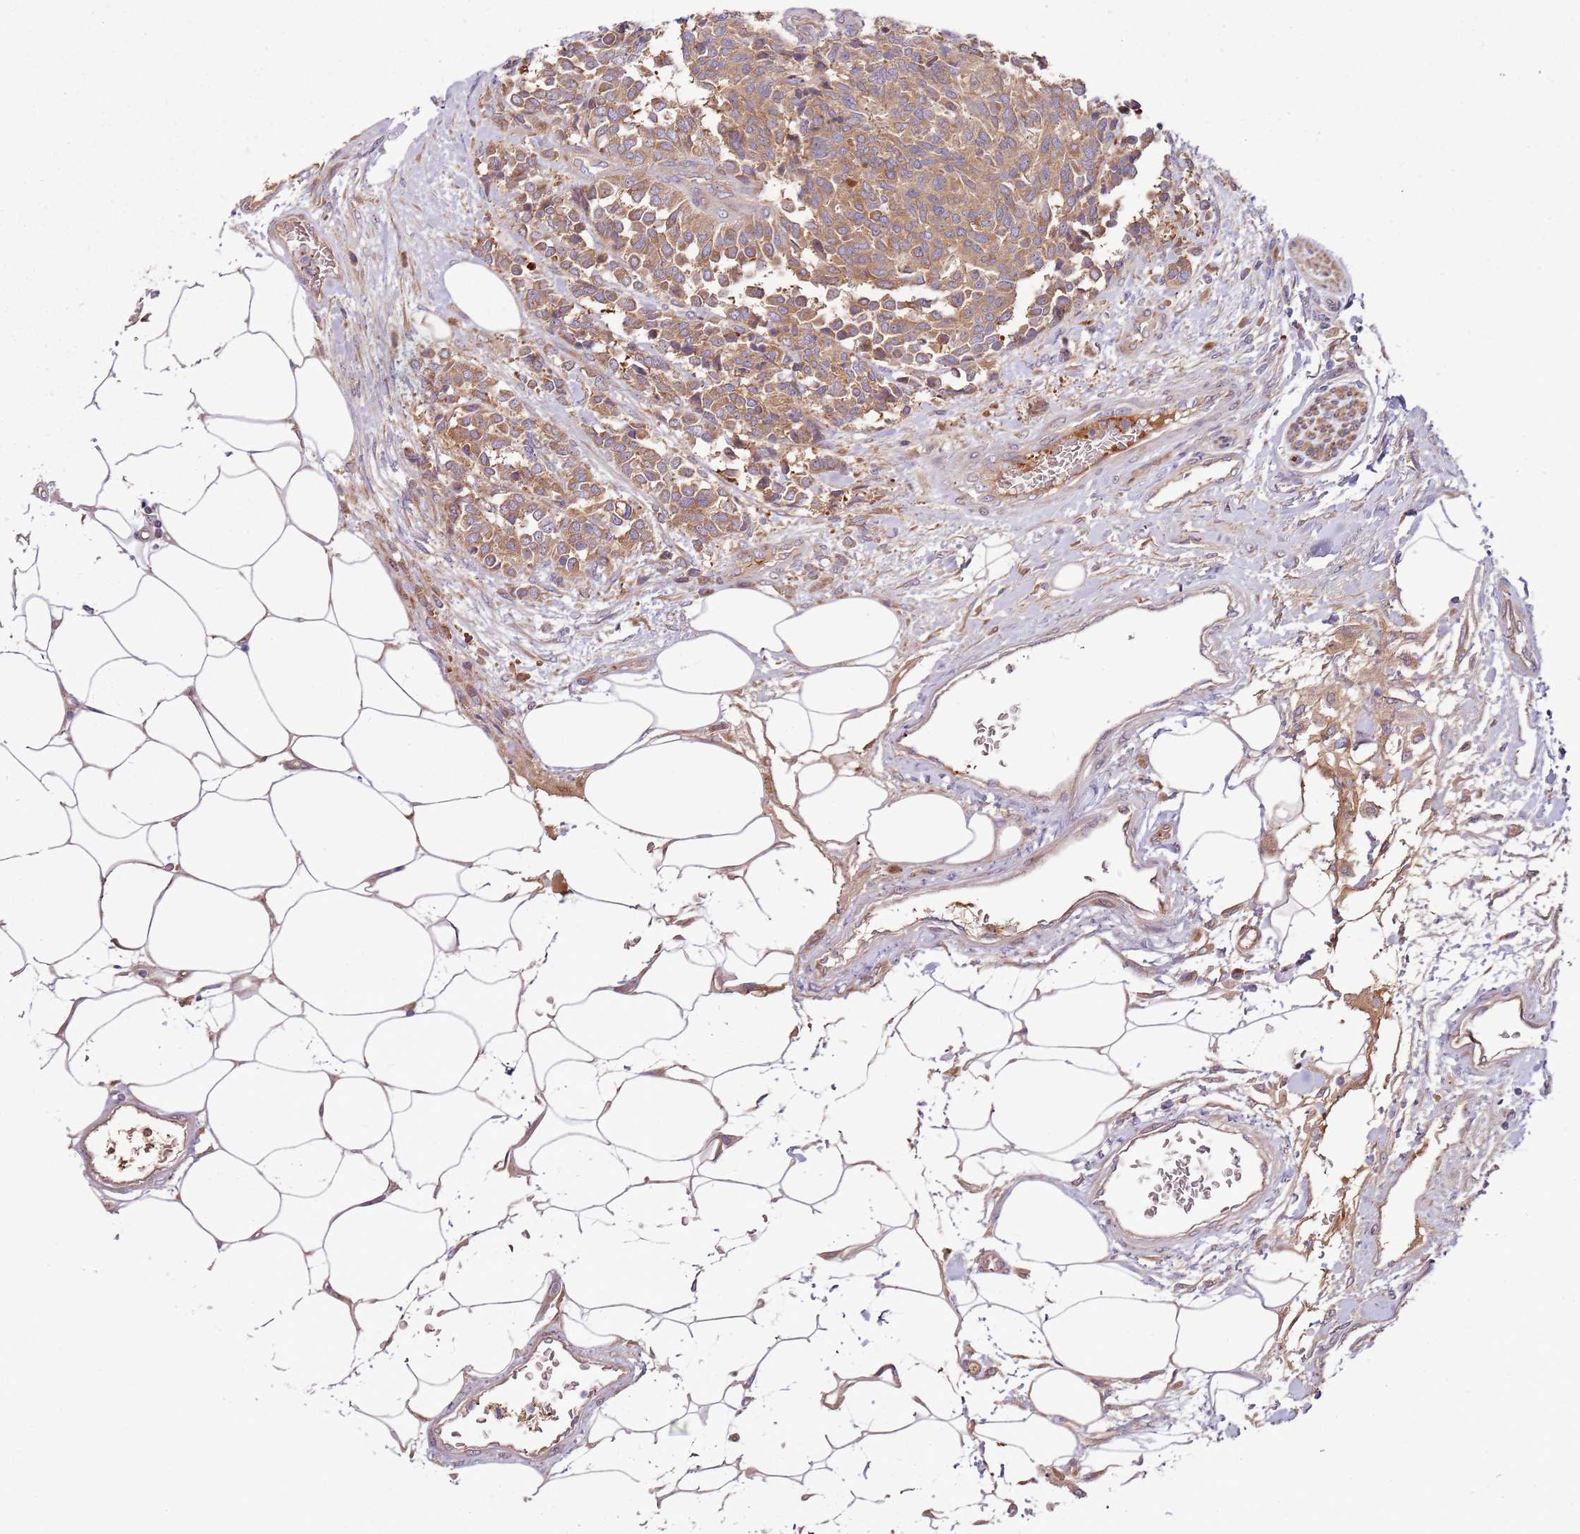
{"staining": {"intensity": "weak", "quantity": ">75%", "location": "cytoplasmic/membranous"}, "tissue": "carcinoid", "cell_type": "Tumor cells", "image_type": "cancer", "snomed": [{"axis": "morphology", "description": "Carcinoid, malignant, NOS"}, {"axis": "topography", "description": "Pancreas"}], "caption": "DAB immunohistochemical staining of carcinoid (malignant) displays weak cytoplasmic/membranous protein staining in about >75% of tumor cells.", "gene": "EMC1", "patient": {"sex": "female", "age": 54}}